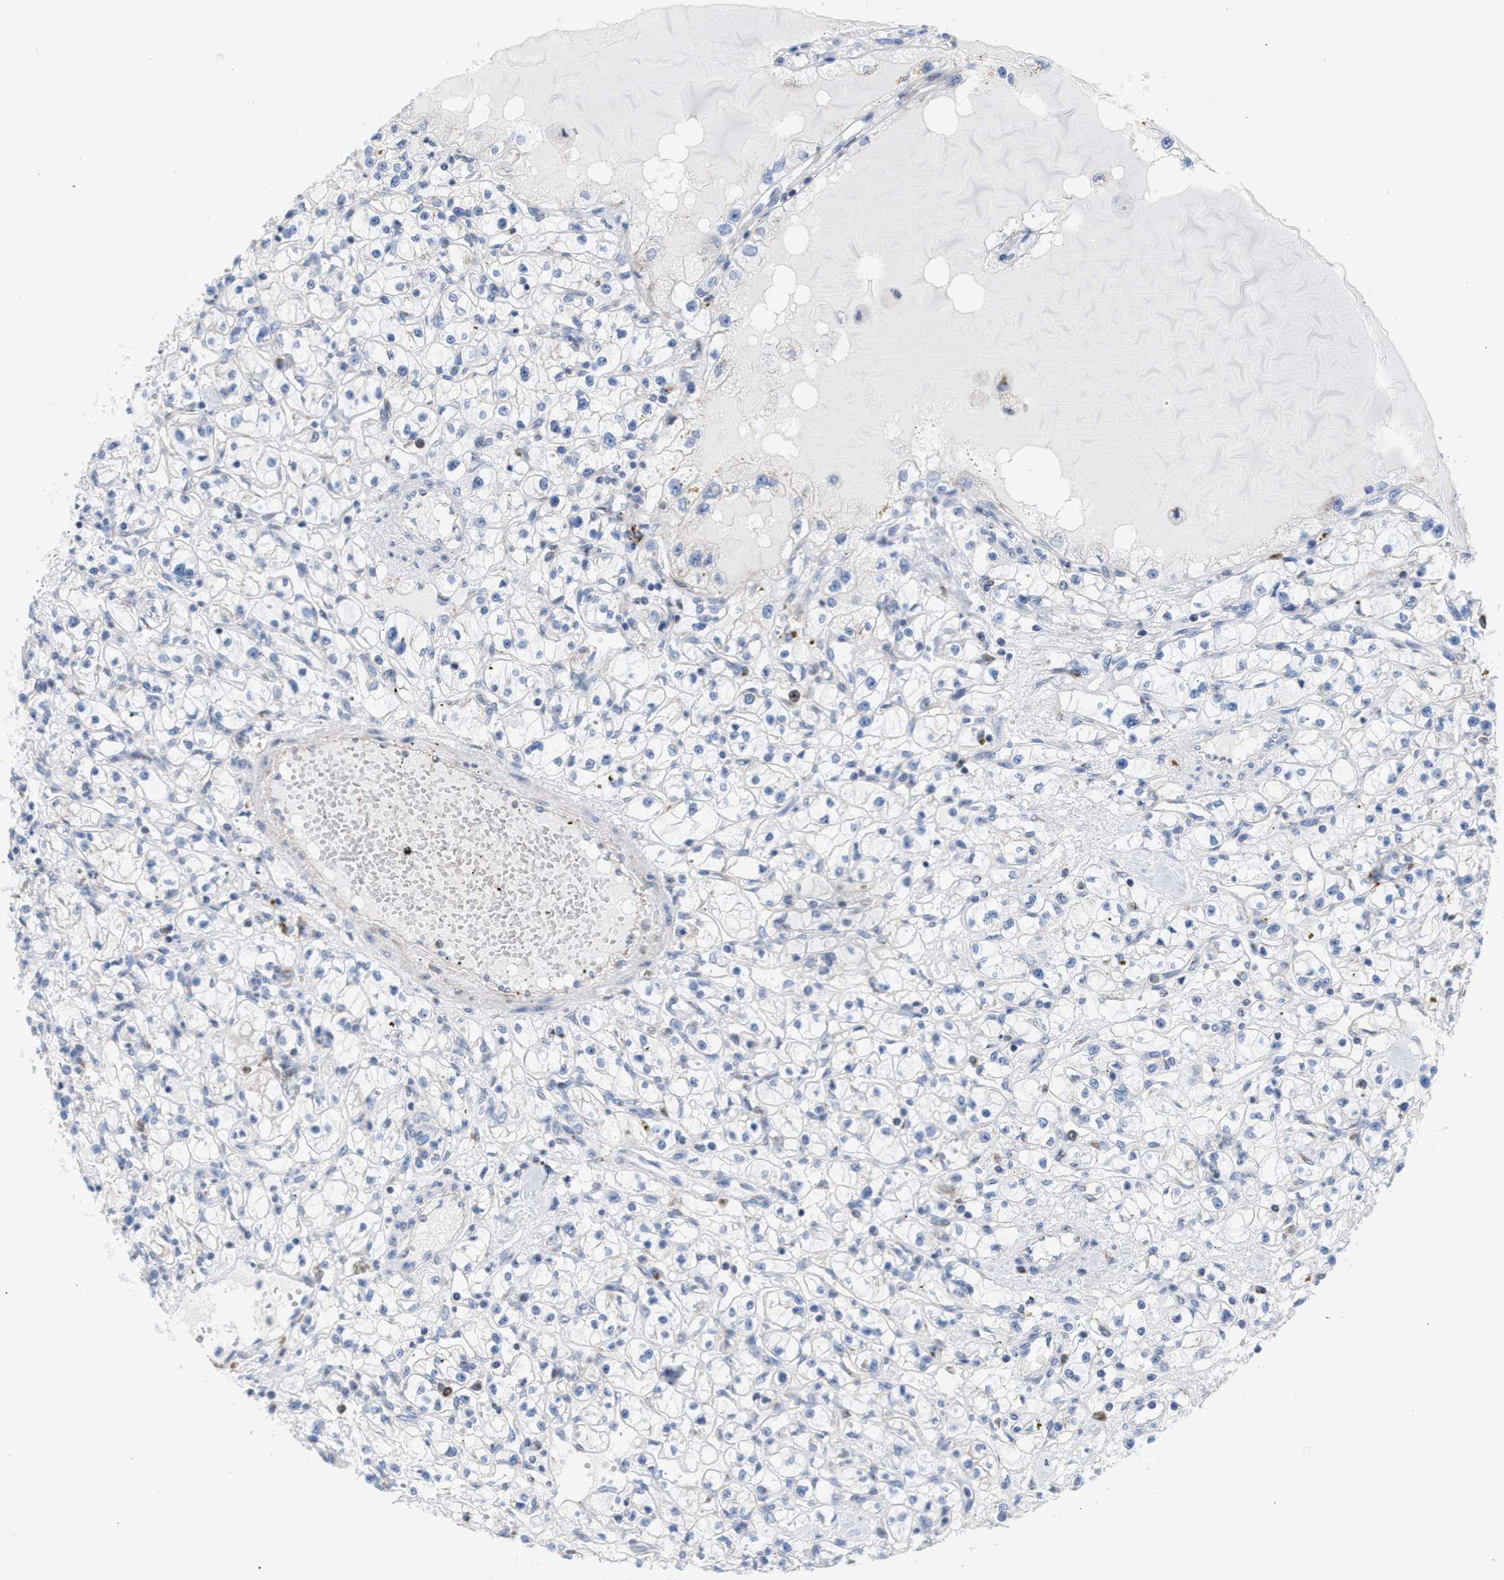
{"staining": {"intensity": "negative", "quantity": "none", "location": "none"}, "tissue": "renal cancer", "cell_type": "Tumor cells", "image_type": "cancer", "snomed": [{"axis": "morphology", "description": "Adenocarcinoma, NOS"}, {"axis": "topography", "description": "Kidney"}], "caption": "A micrograph of renal cancer stained for a protein exhibits no brown staining in tumor cells.", "gene": "TACC3", "patient": {"sex": "male", "age": 56}}